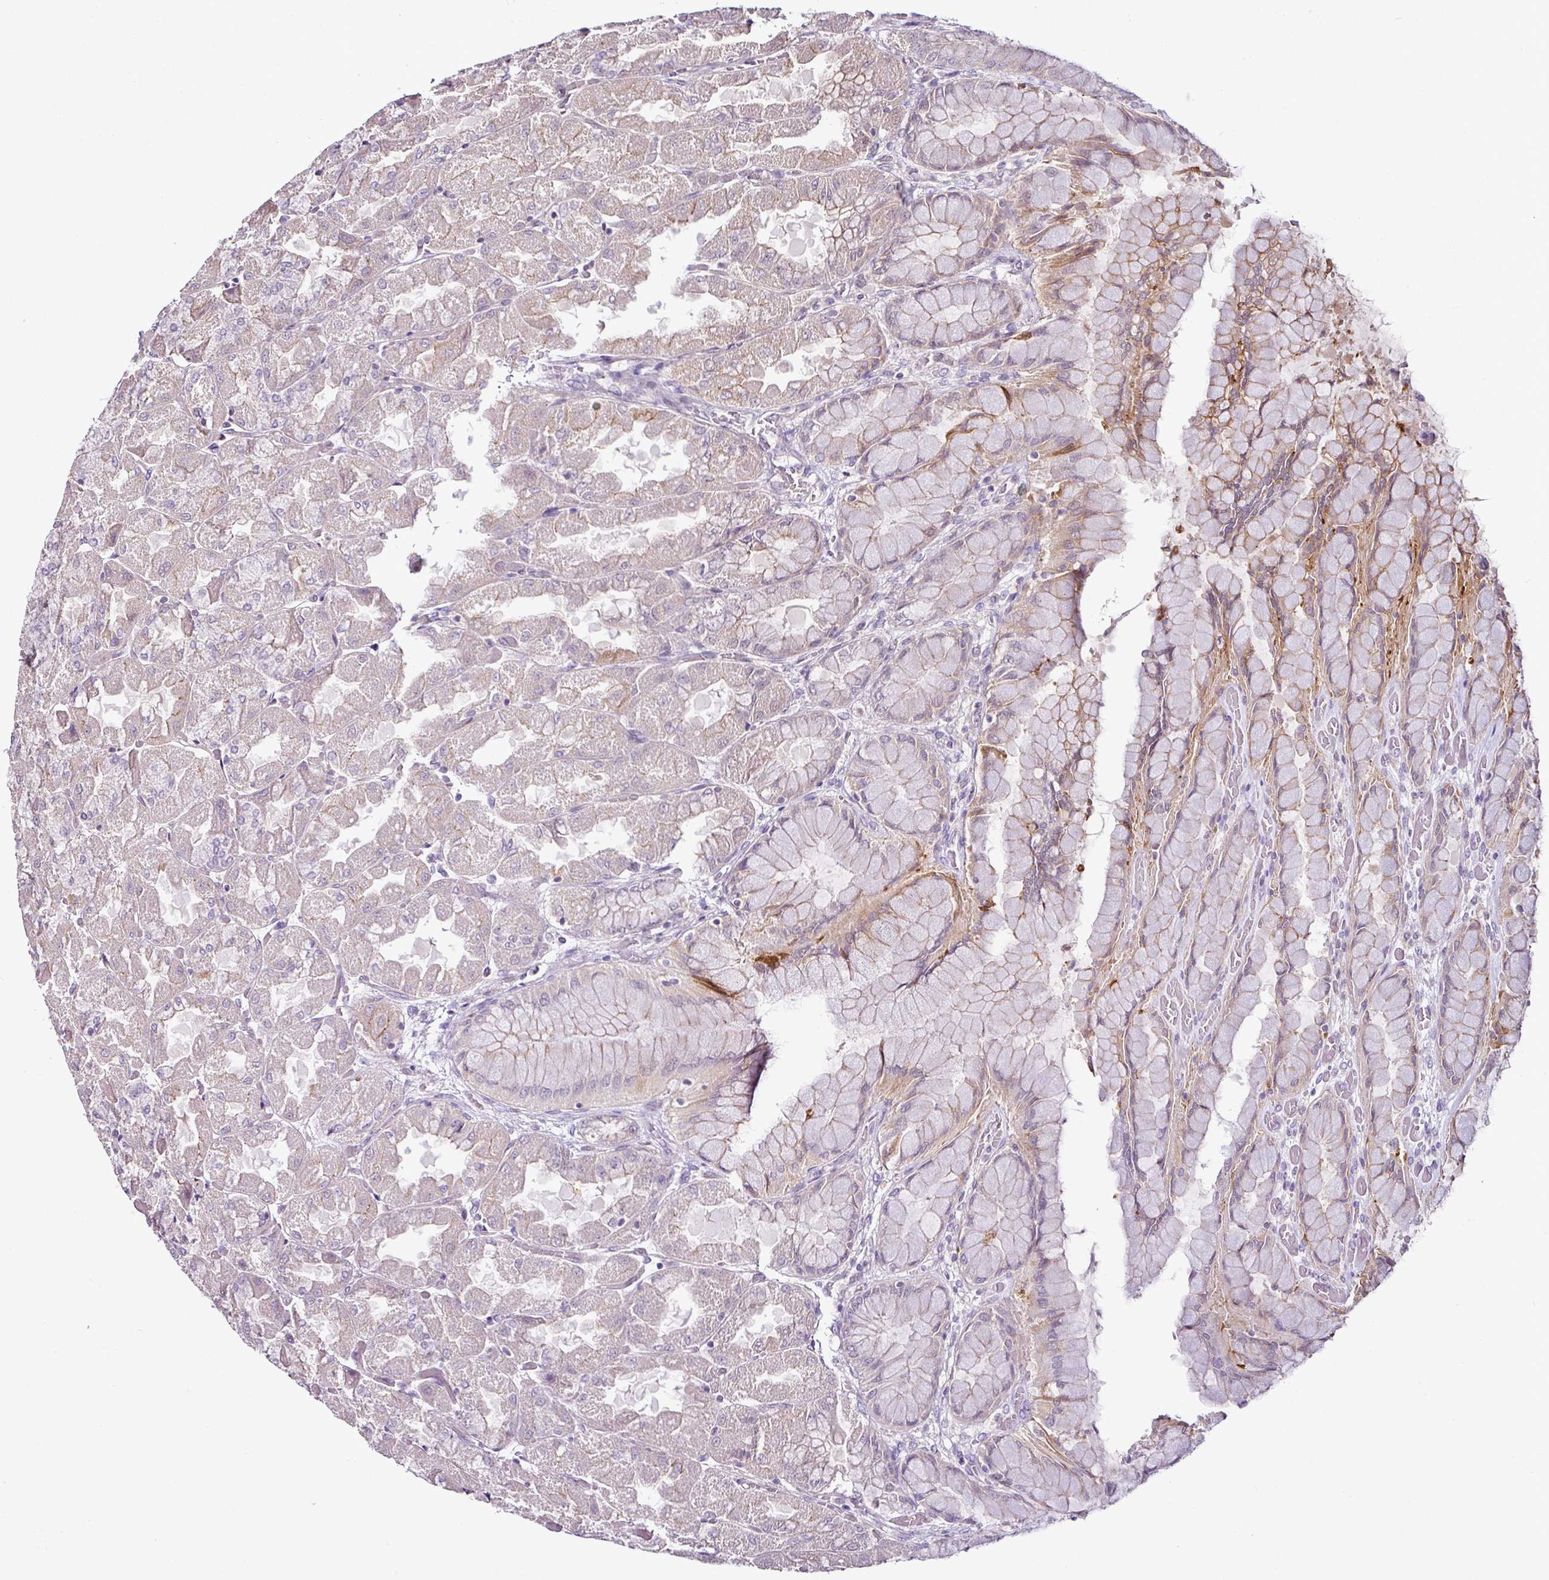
{"staining": {"intensity": "moderate", "quantity": "25%-75%", "location": "cytoplasmic/membranous"}, "tissue": "stomach", "cell_type": "Glandular cells", "image_type": "normal", "snomed": [{"axis": "morphology", "description": "Normal tissue, NOS"}, {"axis": "topography", "description": "Stomach"}], "caption": "DAB immunohistochemical staining of normal stomach demonstrates moderate cytoplasmic/membranous protein staining in approximately 25%-75% of glandular cells. The staining was performed using DAB (3,3'-diaminobenzidine), with brown indicating positive protein expression. Nuclei are stained blue with hematoxylin.", "gene": "DCAF13", "patient": {"sex": "female", "age": 61}}